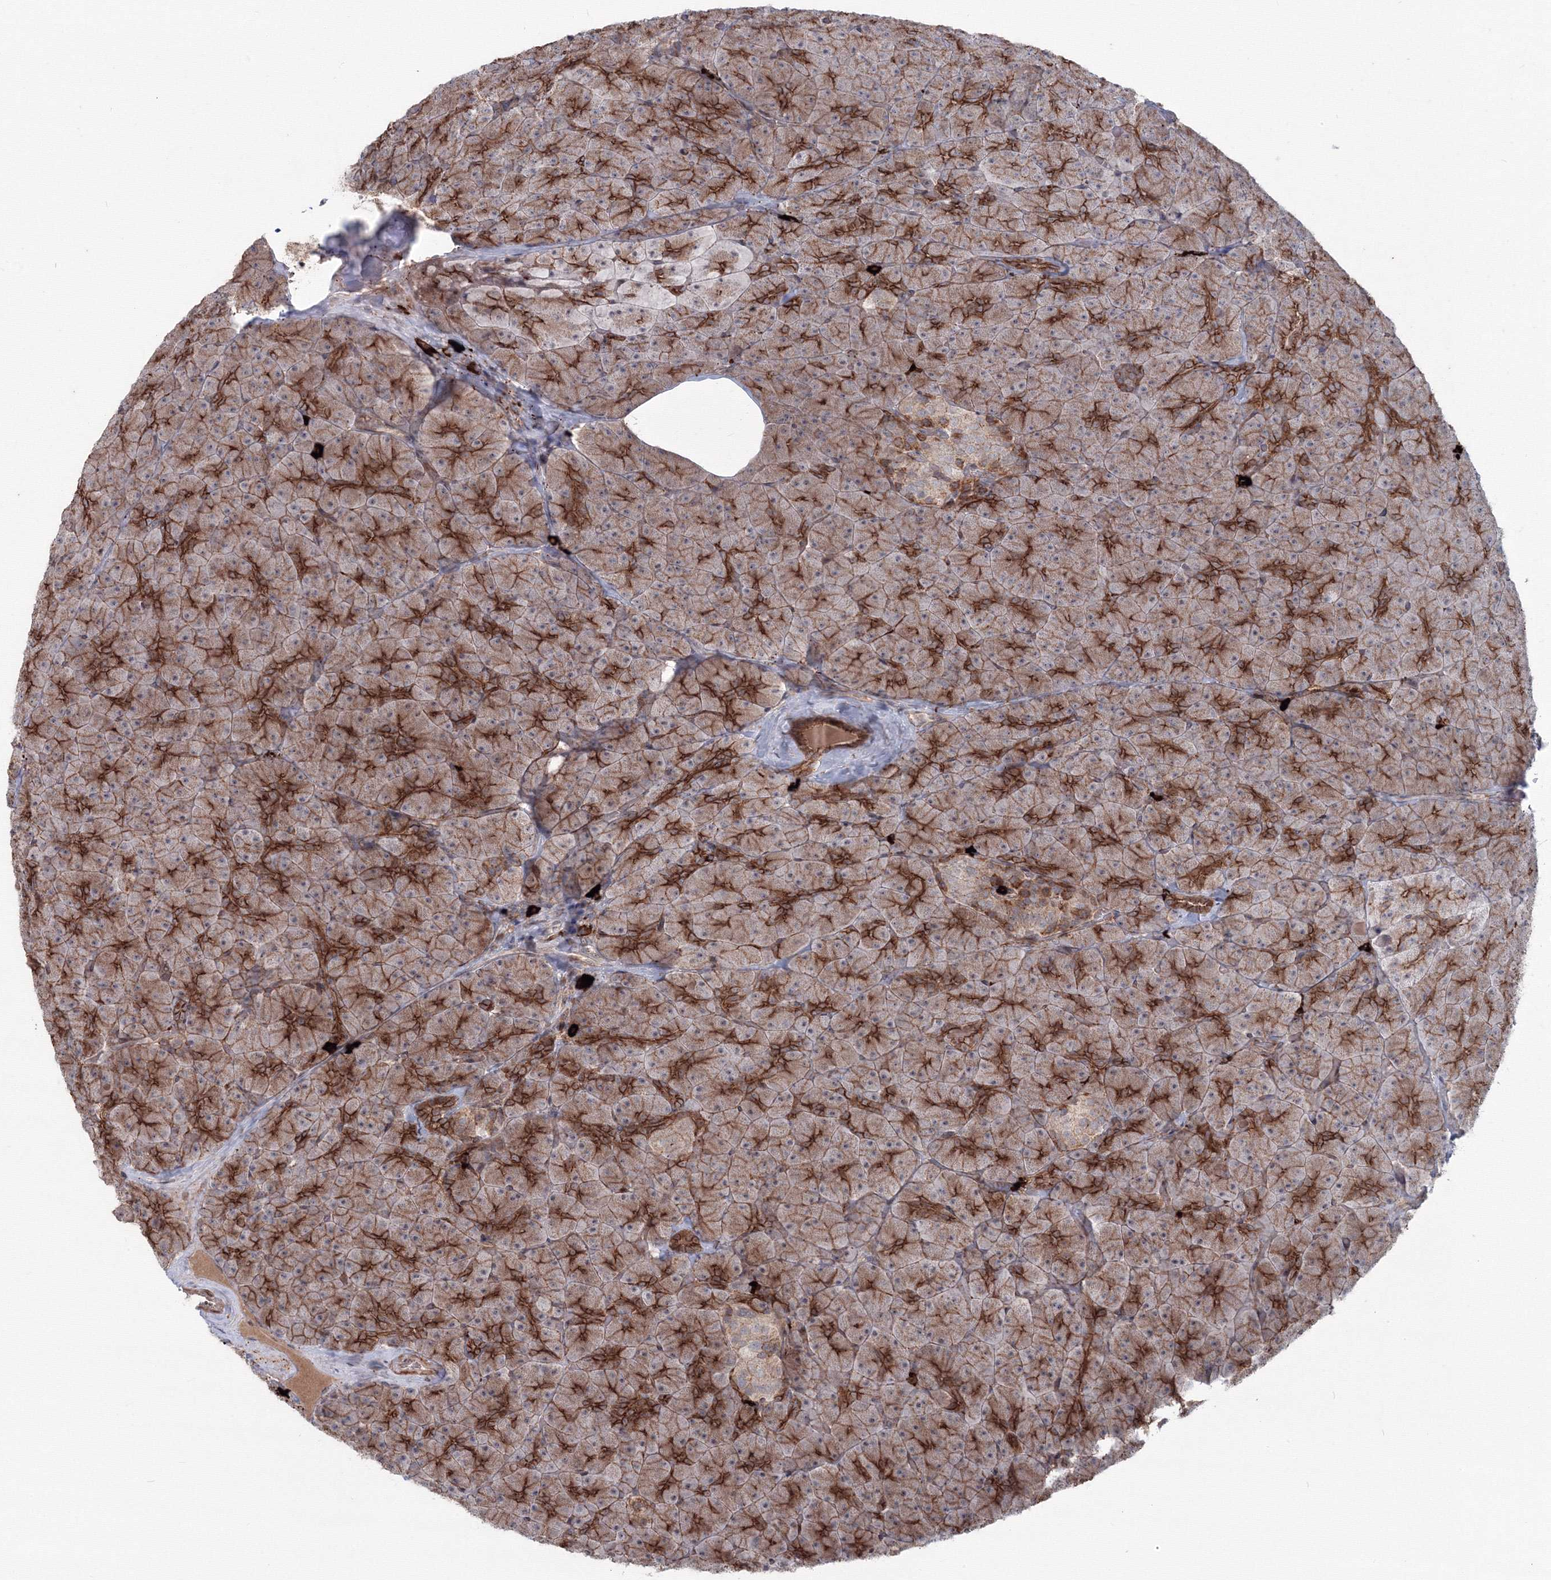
{"staining": {"intensity": "strong", "quantity": ">75%", "location": "cytoplasmic/membranous,nuclear"}, "tissue": "pancreas", "cell_type": "Exocrine glandular cells", "image_type": "normal", "snomed": [{"axis": "morphology", "description": "Normal tissue, NOS"}, {"axis": "topography", "description": "Pancreas"}], "caption": "IHC of normal pancreas displays high levels of strong cytoplasmic/membranous,nuclear positivity in approximately >75% of exocrine glandular cells. (Brightfield microscopy of DAB IHC at high magnification).", "gene": "SH3PXD2A", "patient": {"sex": "male", "age": 36}}